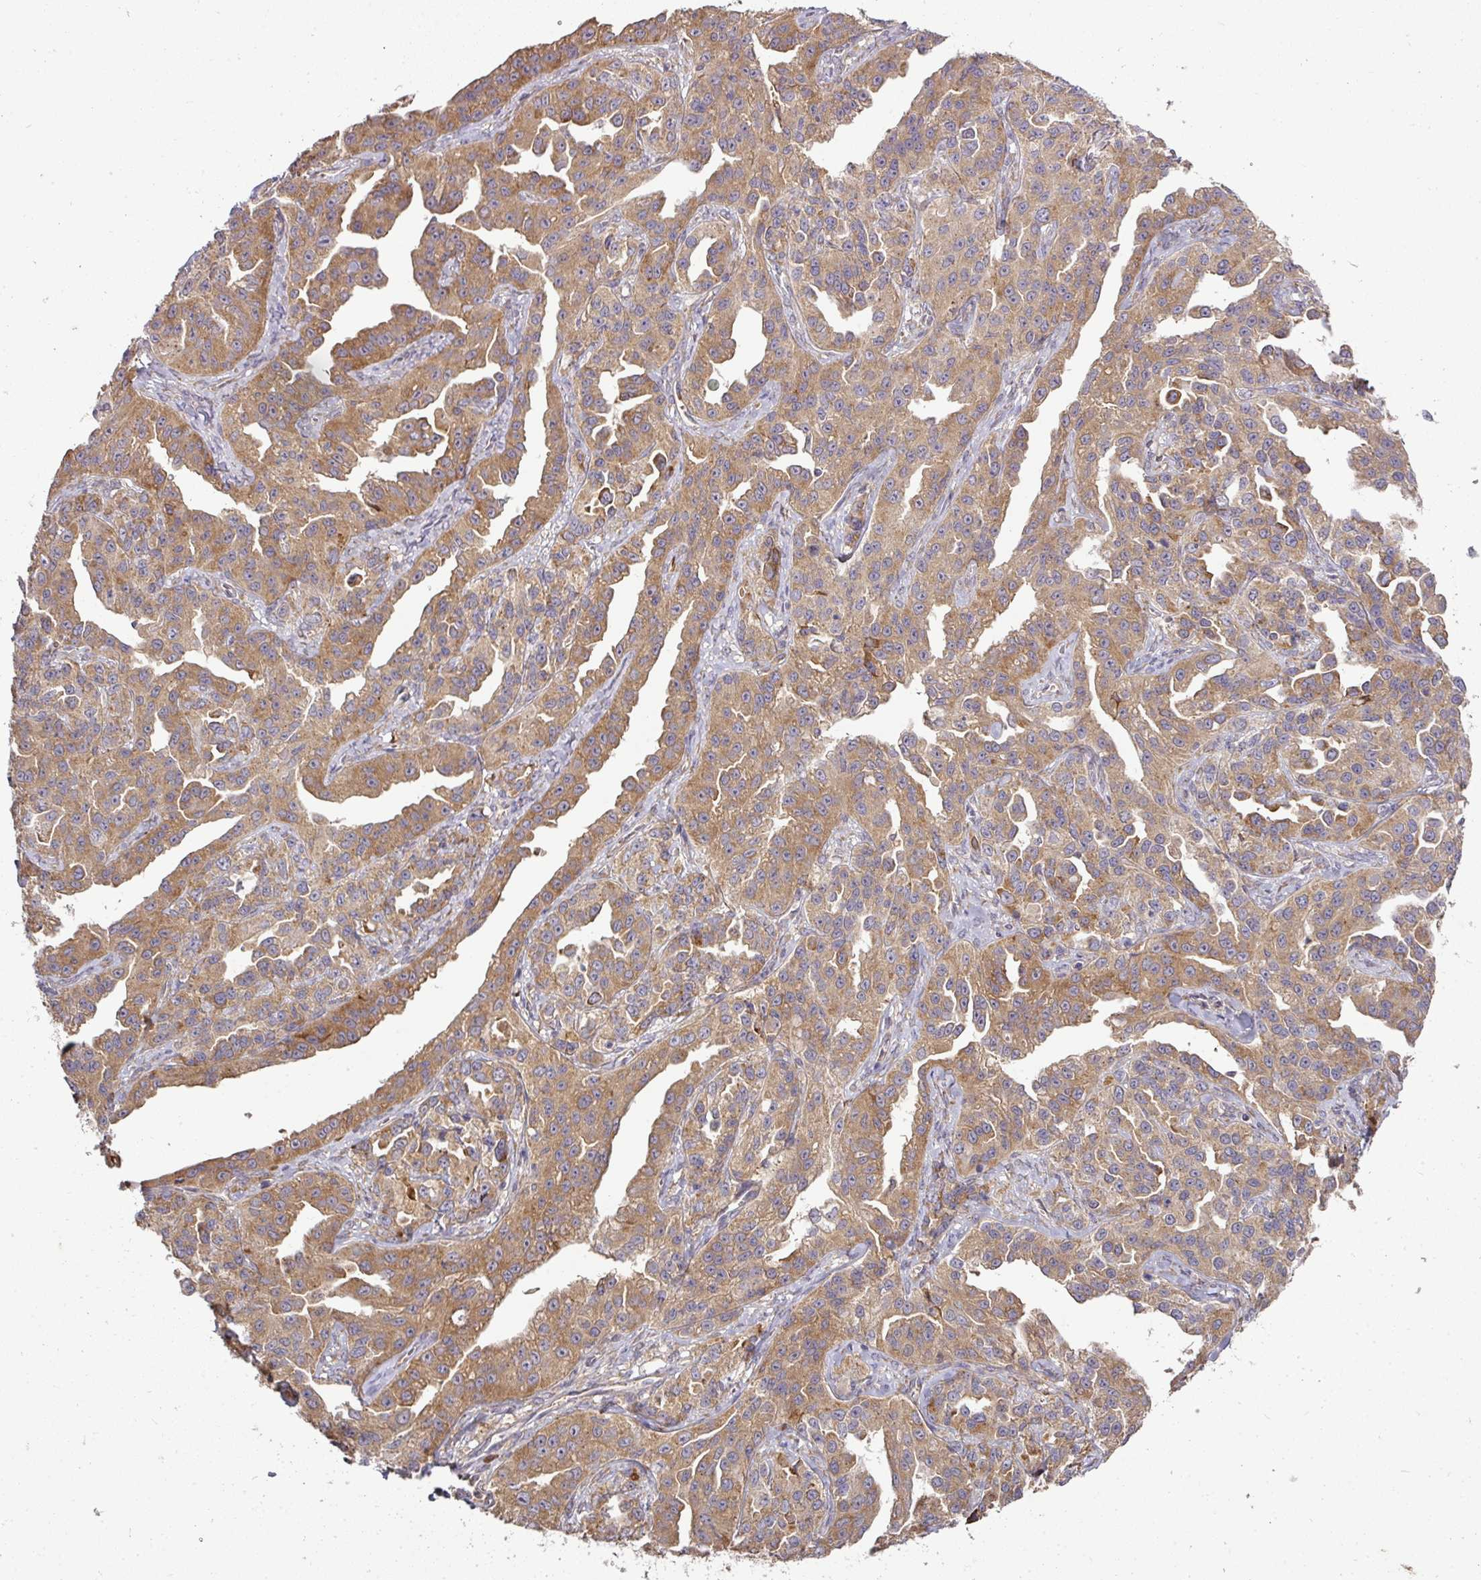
{"staining": {"intensity": "moderate", "quantity": ">75%", "location": "cytoplasmic/membranous"}, "tissue": "ovarian cancer", "cell_type": "Tumor cells", "image_type": "cancer", "snomed": [{"axis": "morphology", "description": "Cystadenocarcinoma, serous, NOS"}, {"axis": "topography", "description": "Ovary"}], "caption": "Serous cystadenocarcinoma (ovarian) was stained to show a protein in brown. There is medium levels of moderate cytoplasmic/membranous positivity in approximately >75% of tumor cells. (Stains: DAB (3,3'-diaminobenzidine) in brown, nuclei in blue, Microscopy: brightfield microscopy at high magnification).", "gene": "GALP", "patient": {"sex": "female", "age": 75}}